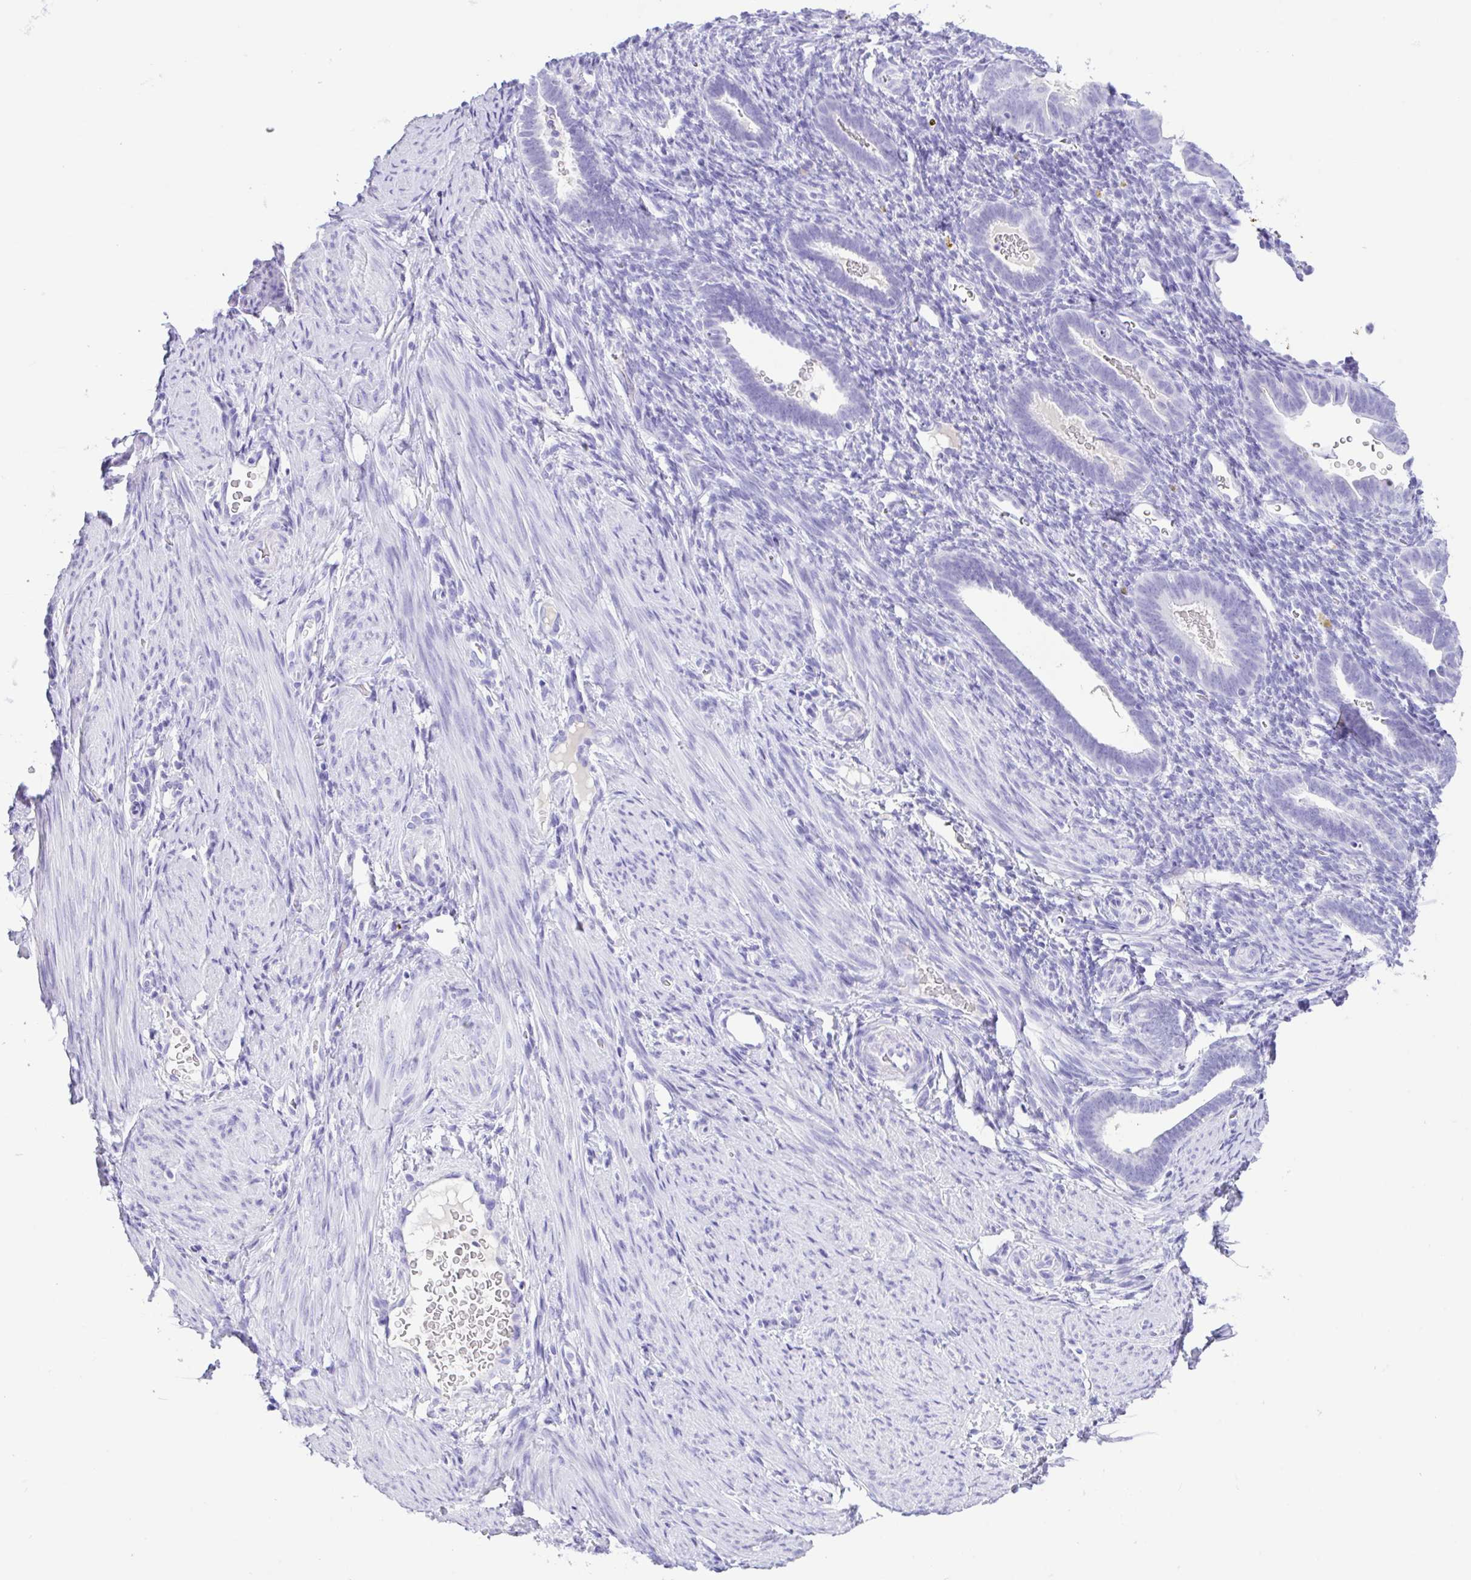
{"staining": {"intensity": "negative", "quantity": "none", "location": "none"}, "tissue": "endometrium", "cell_type": "Cells in endometrial stroma", "image_type": "normal", "snomed": [{"axis": "morphology", "description": "Normal tissue, NOS"}, {"axis": "topography", "description": "Endometrium"}], "caption": "Immunohistochemical staining of unremarkable human endometrium reveals no significant staining in cells in endometrial stroma.", "gene": "CPA1", "patient": {"sex": "female", "age": 34}}